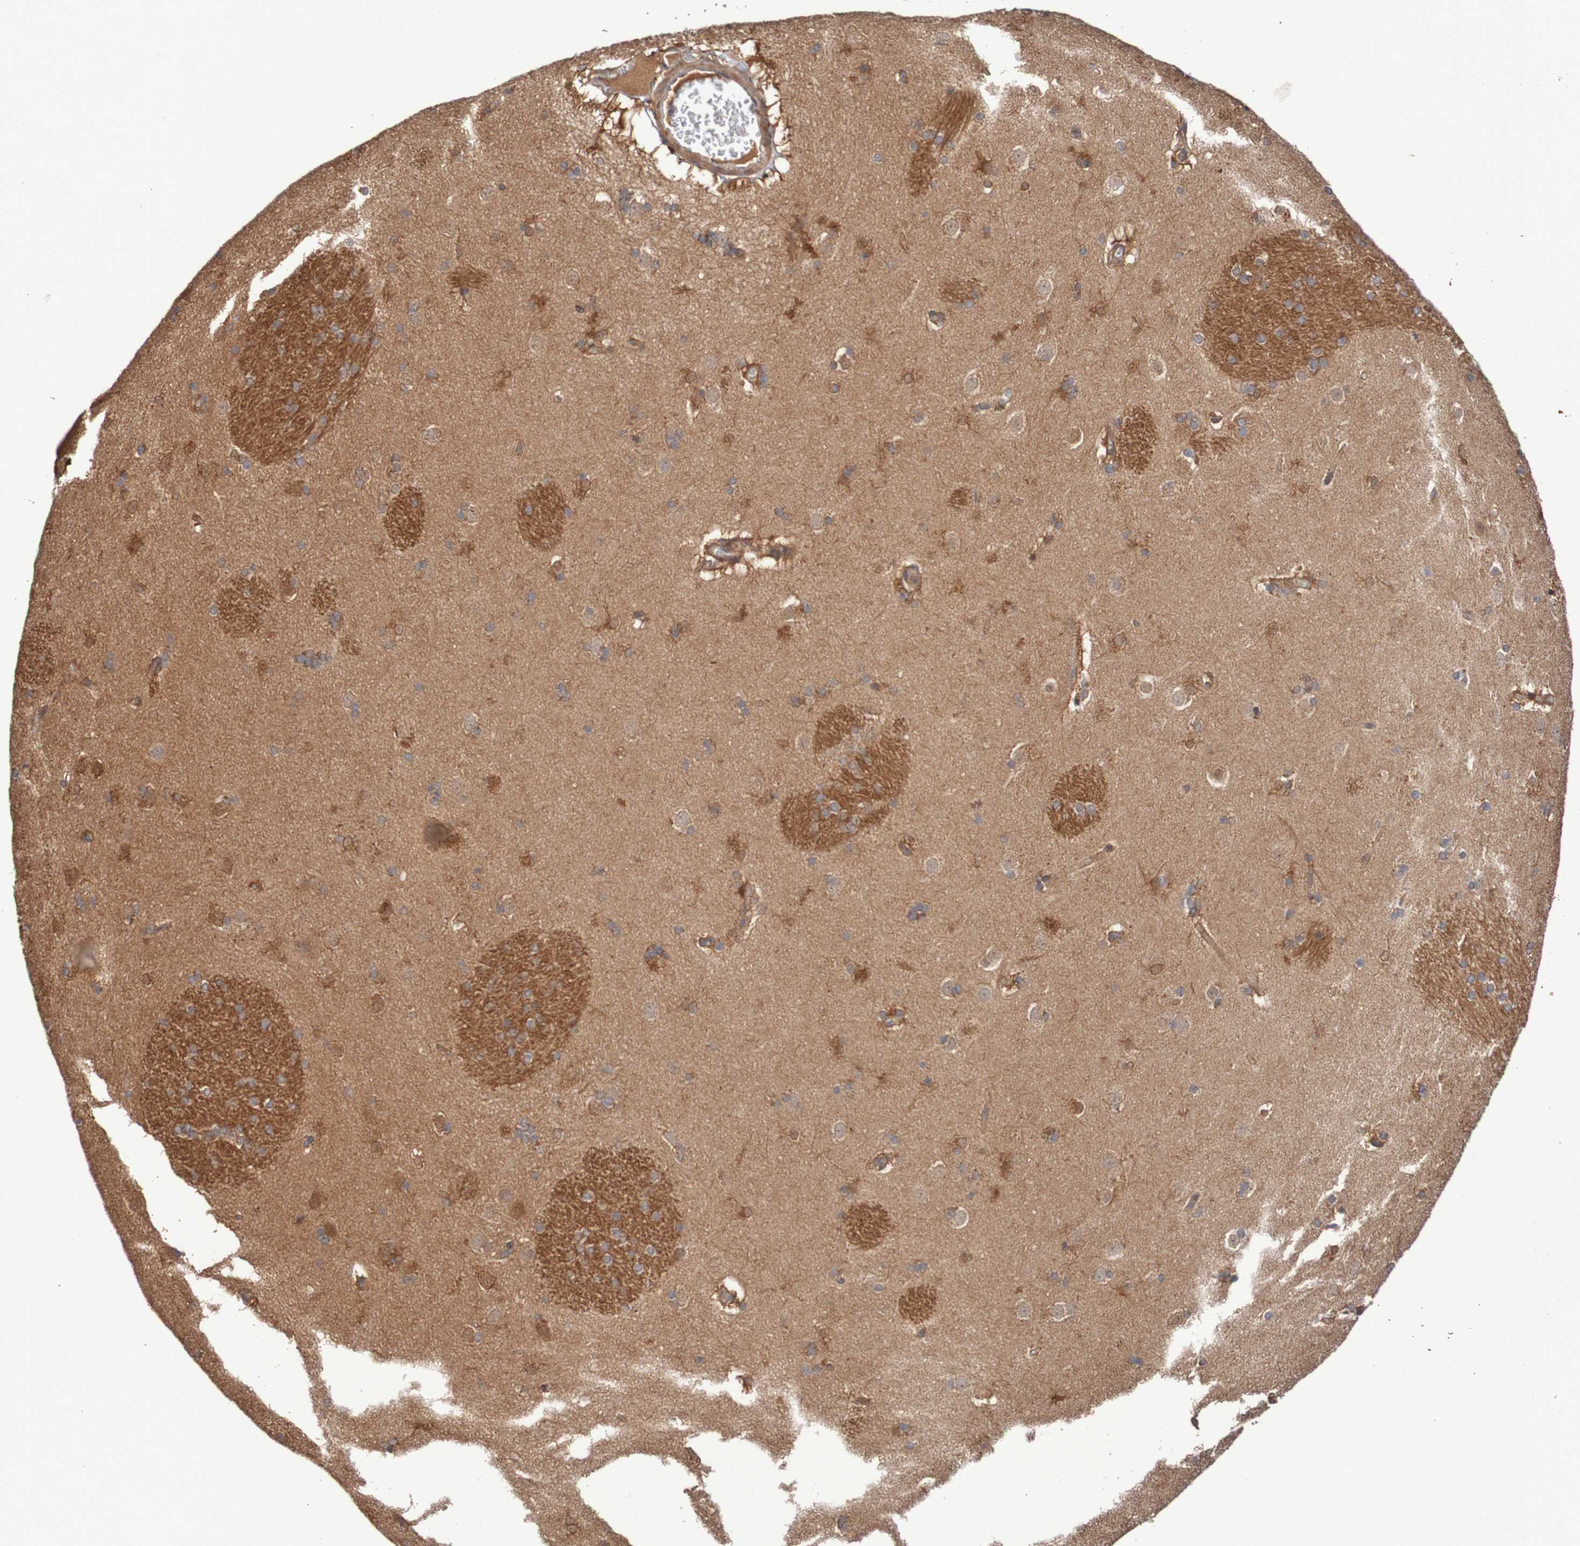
{"staining": {"intensity": "negative", "quantity": "none", "location": "none"}, "tissue": "caudate", "cell_type": "Glial cells", "image_type": "normal", "snomed": [{"axis": "morphology", "description": "Normal tissue, NOS"}, {"axis": "topography", "description": "Lateral ventricle wall"}], "caption": "An immunohistochemistry photomicrograph of normal caudate is shown. There is no staining in glial cells of caudate.", "gene": "PHPT1", "patient": {"sex": "female", "age": 19}}